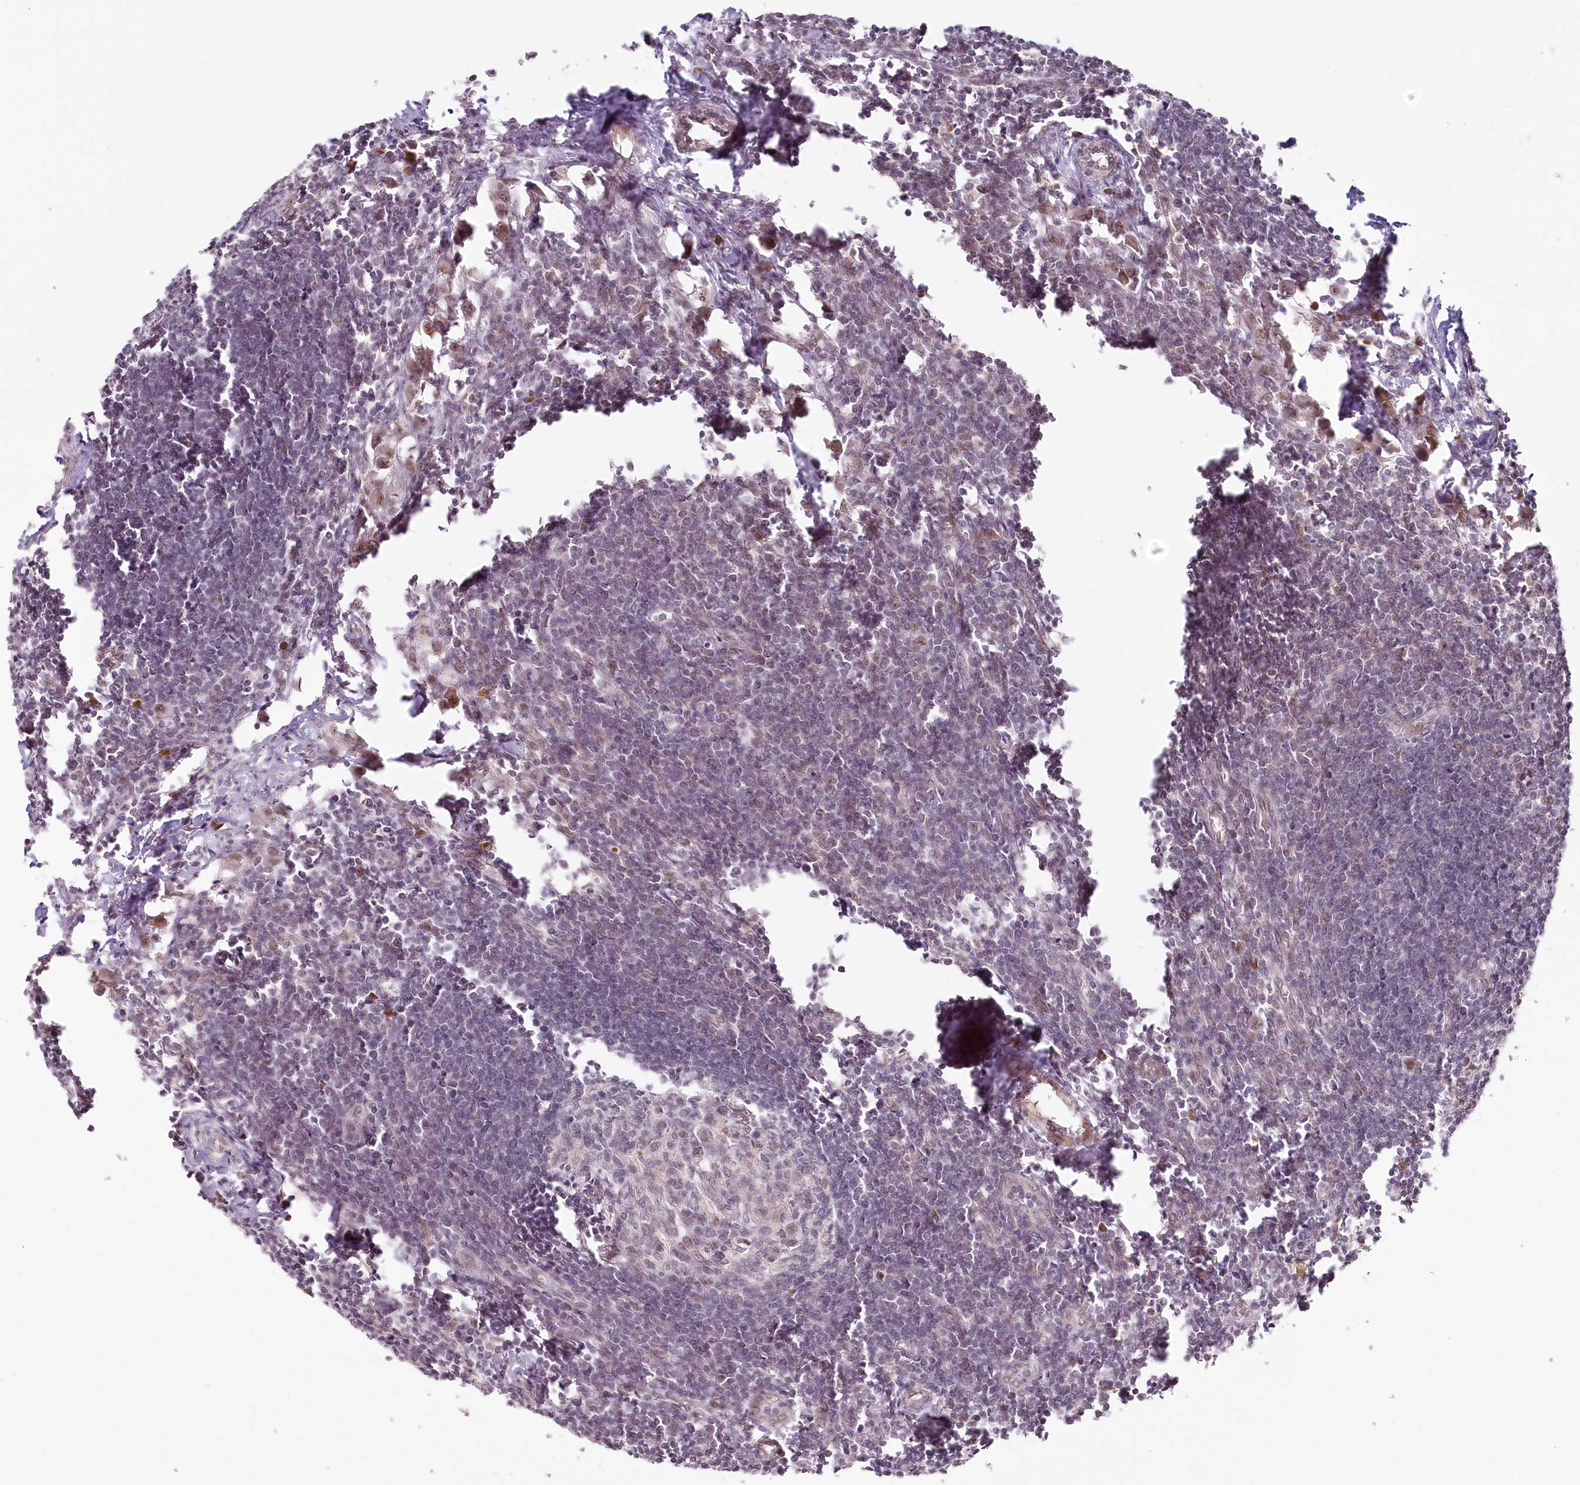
{"staining": {"intensity": "weak", "quantity": "<25%", "location": "nuclear"}, "tissue": "lymph node", "cell_type": "Germinal center cells", "image_type": "normal", "snomed": [{"axis": "morphology", "description": "Normal tissue, NOS"}, {"axis": "morphology", "description": "Malignant melanoma, Metastatic site"}, {"axis": "topography", "description": "Lymph node"}], "caption": "Immunohistochemistry photomicrograph of unremarkable lymph node: human lymph node stained with DAB reveals no significant protein expression in germinal center cells. The staining was performed using DAB (3,3'-diaminobenzidine) to visualize the protein expression in brown, while the nuclei were stained in blue with hematoxylin (Magnification: 20x).", "gene": "EXOSC7", "patient": {"sex": "male", "age": 41}}